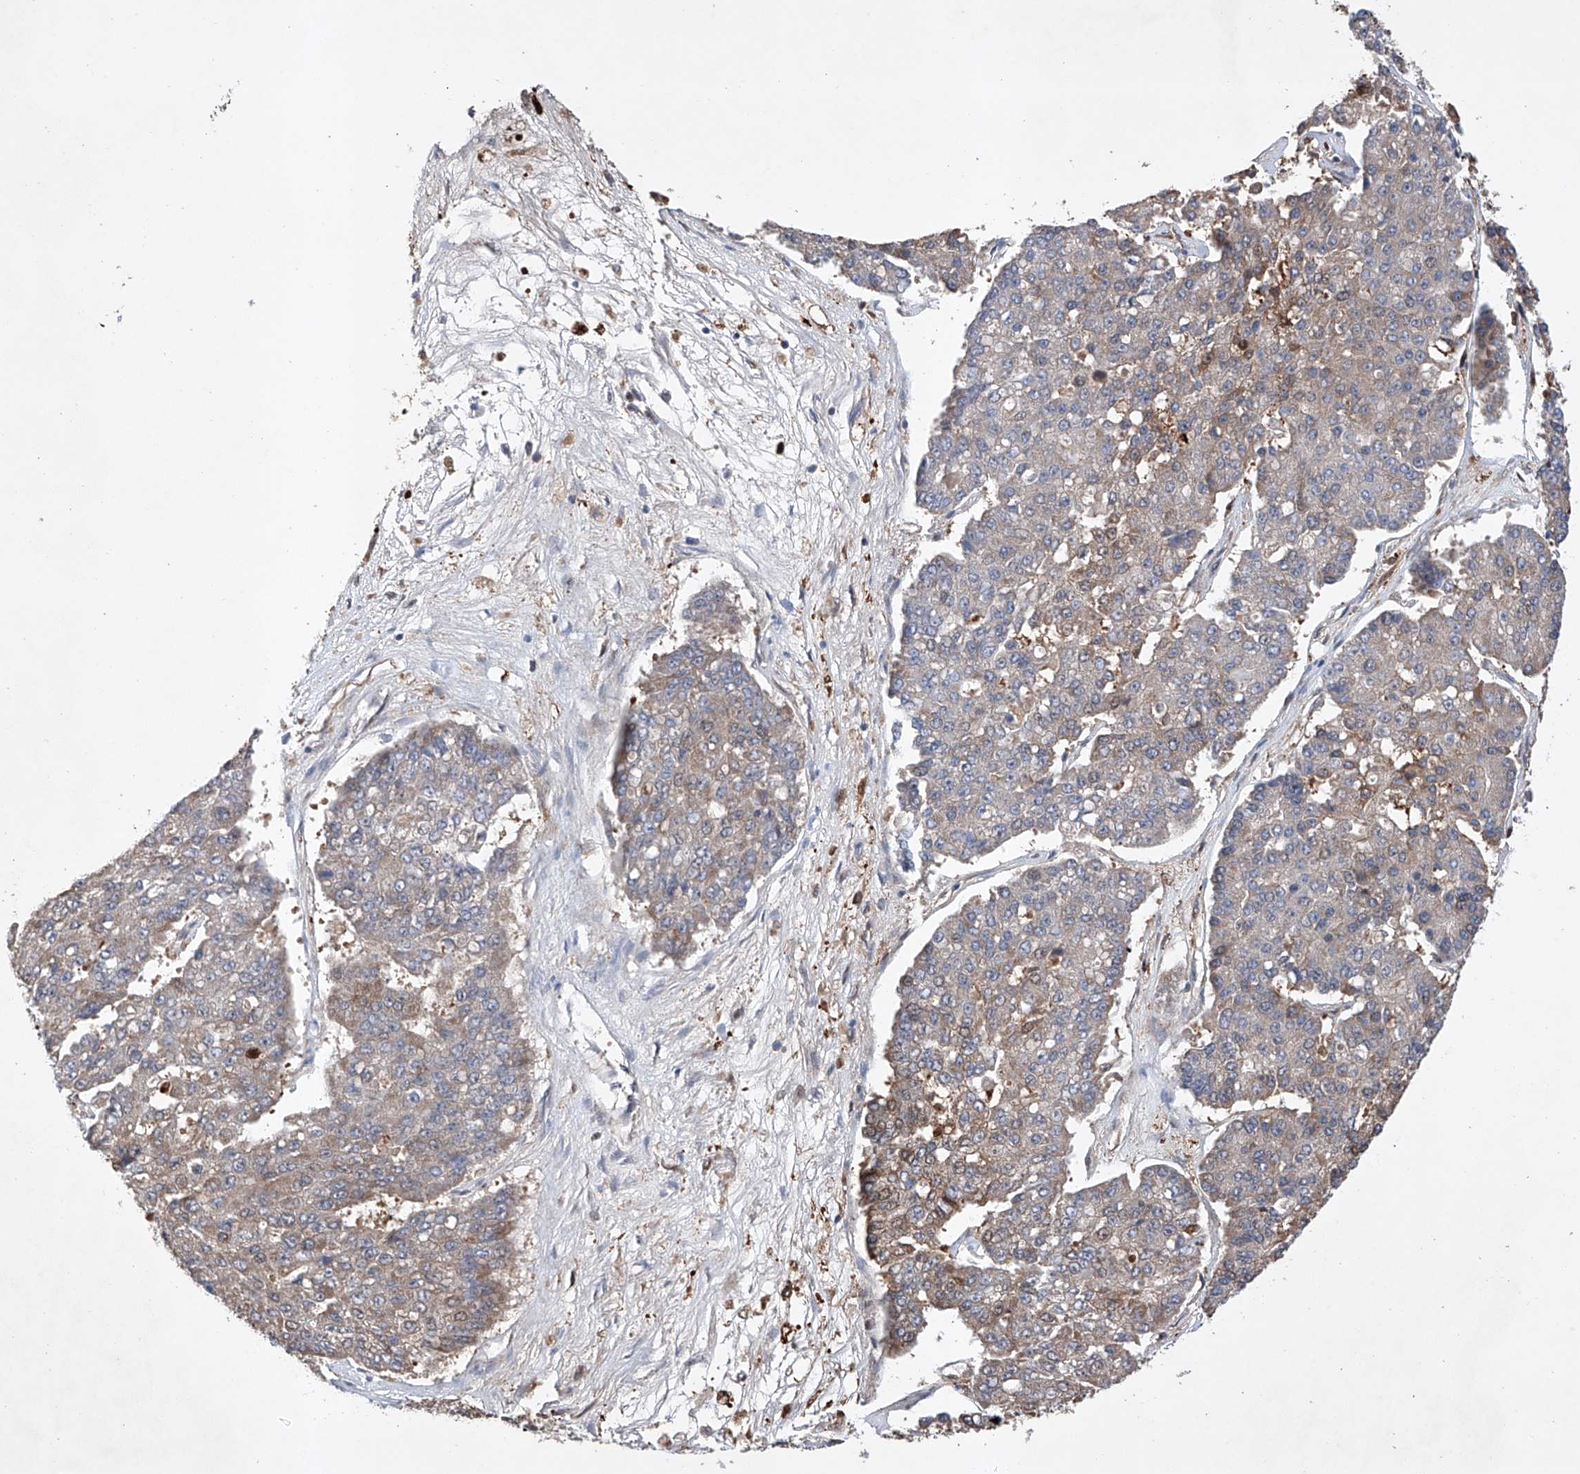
{"staining": {"intensity": "weak", "quantity": ">75%", "location": "cytoplasmic/membranous"}, "tissue": "pancreatic cancer", "cell_type": "Tumor cells", "image_type": "cancer", "snomed": [{"axis": "morphology", "description": "Adenocarcinoma, NOS"}, {"axis": "topography", "description": "Pancreas"}], "caption": "Tumor cells demonstrate weak cytoplasmic/membranous positivity in approximately >75% of cells in adenocarcinoma (pancreatic).", "gene": "TIMM23", "patient": {"sex": "male", "age": 50}}